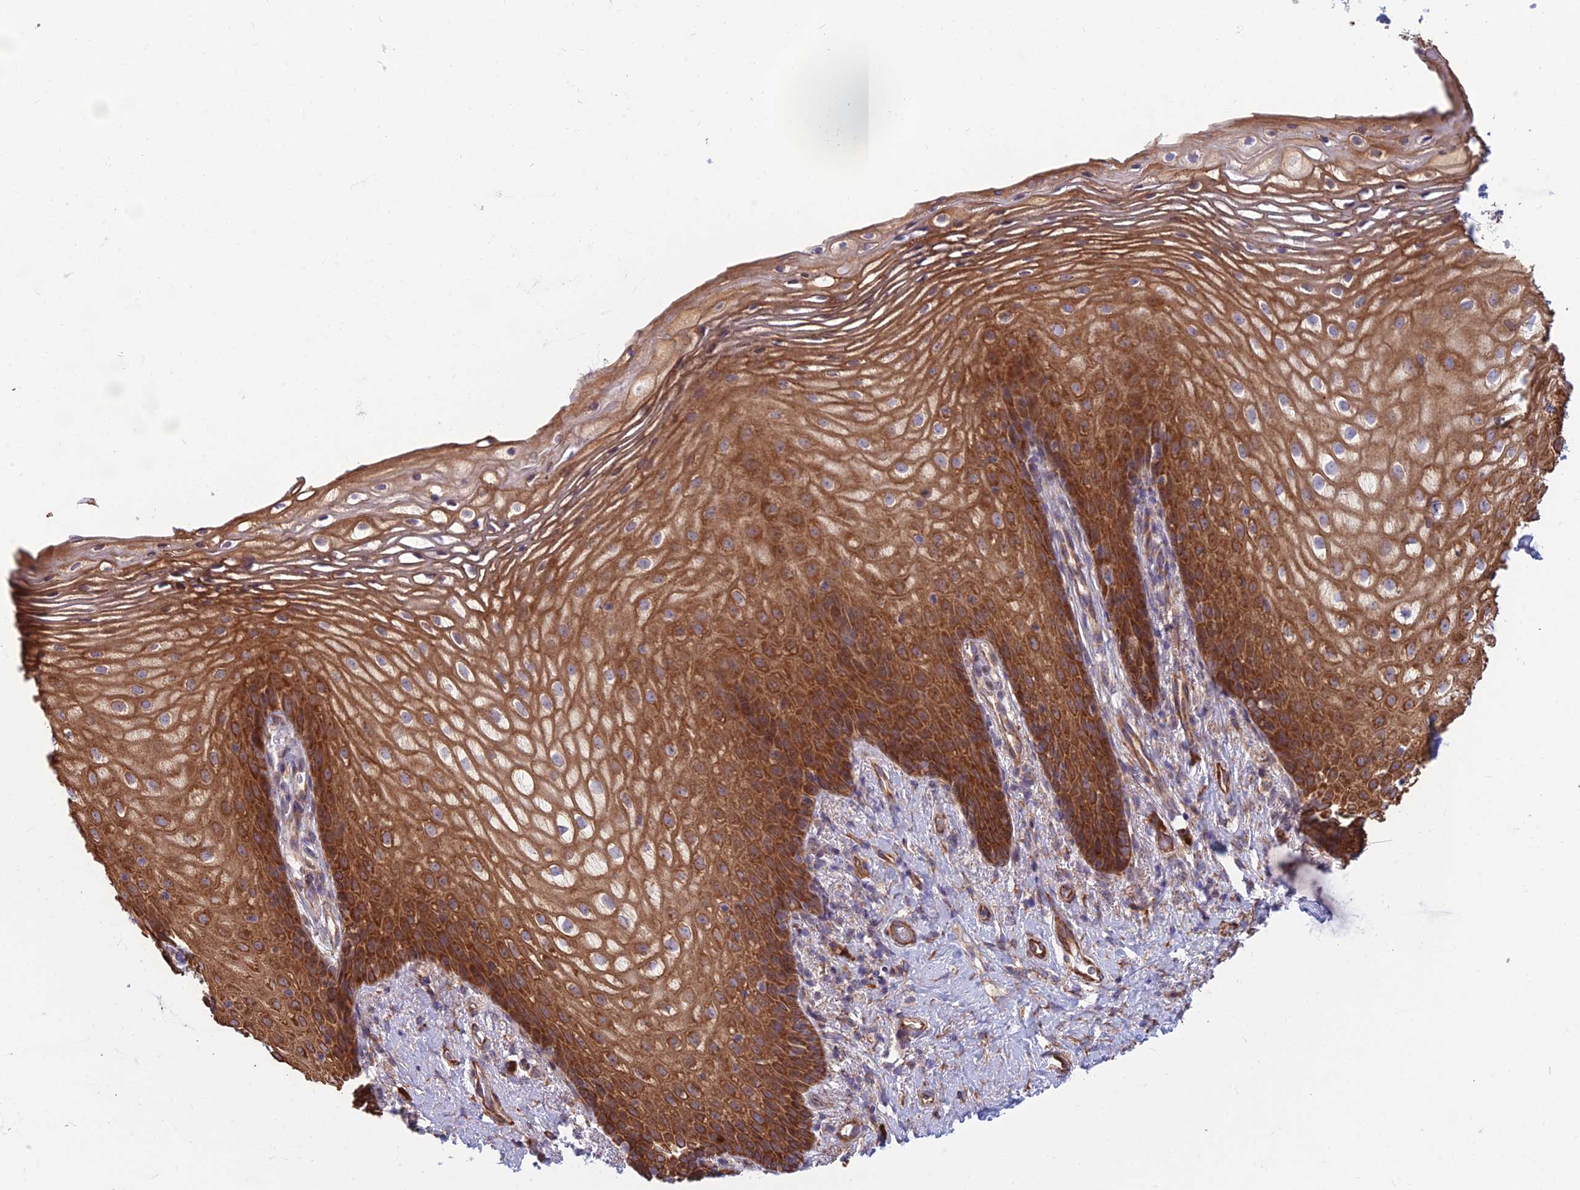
{"staining": {"intensity": "moderate", "quantity": ">75%", "location": "cytoplasmic/membranous"}, "tissue": "vagina", "cell_type": "Squamous epithelial cells", "image_type": "normal", "snomed": [{"axis": "morphology", "description": "Normal tissue, NOS"}, {"axis": "topography", "description": "Vagina"}], "caption": "A high-resolution image shows immunohistochemistry staining of unremarkable vagina, which shows moderate cytoplasmic/membranous expression in about >75% of squamous epithelial cells. The protein of interest is stained brown, and the nuclei are stained in blue (DAB IHC with brightfield microscopy, high magnification).", "gene": "RPL17", "patient": {"sex": "female", "age": 60}}